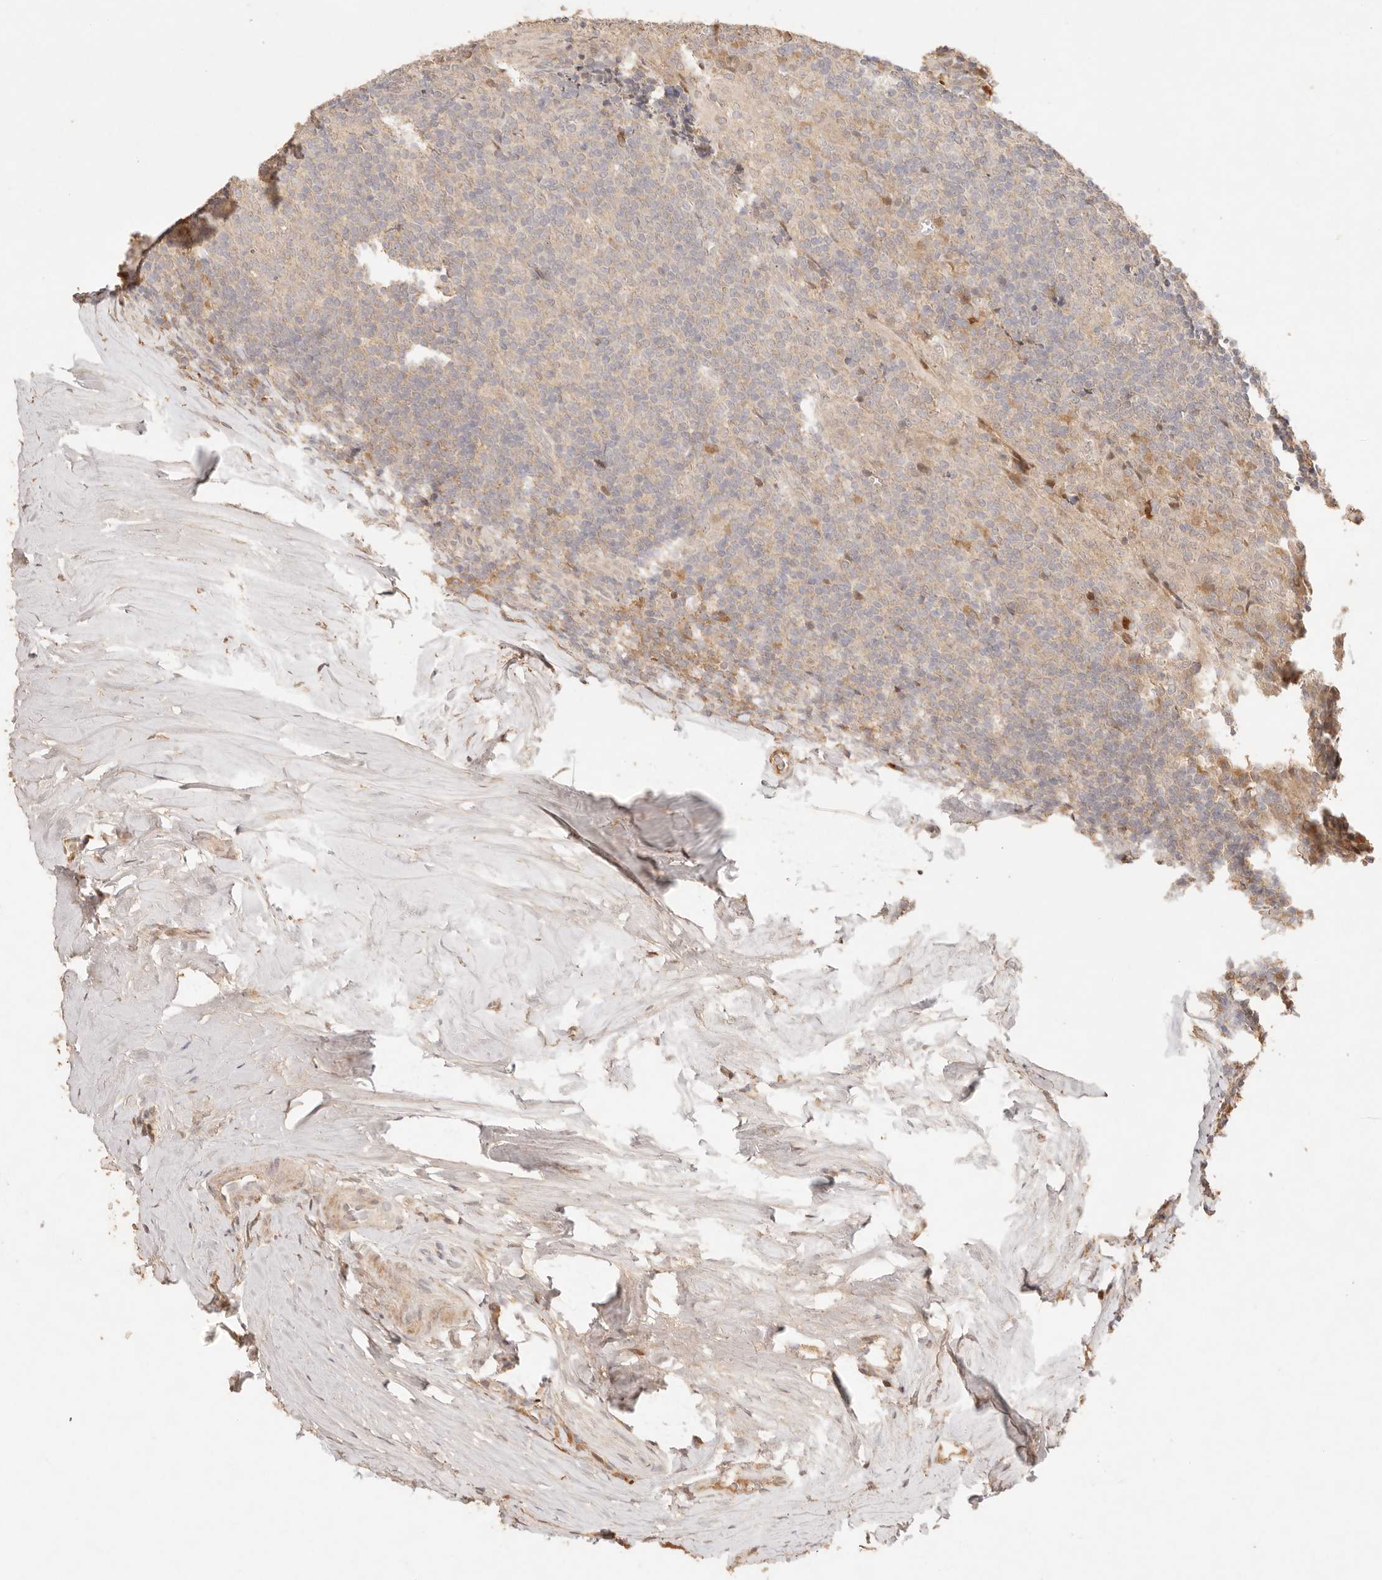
{"staining": {"intensity": "negative", "quantity": "none", "location": "none"}, "tissue": "tonsil", "cell_type": "Germinal center cells", "image_type": "normal", "snomed": [{"axis": "morphology", "description": "Normal tissue, NOS"}, {"axis": "topography", "description": "Tonsil"}], "caption": "This image is of unremarkable tonsil stained with immunohistochemistry to label a protein in brown with the nuclei are counter-stained blue. There is no expression in germinal center cells. (DAB (3,3'-diaminobenzidine) immunohistochemistry visualized using brightfield microscopy, high magnification).", "gene": "PHLDA3", "patient": {"sex": "male", "age": 37}}